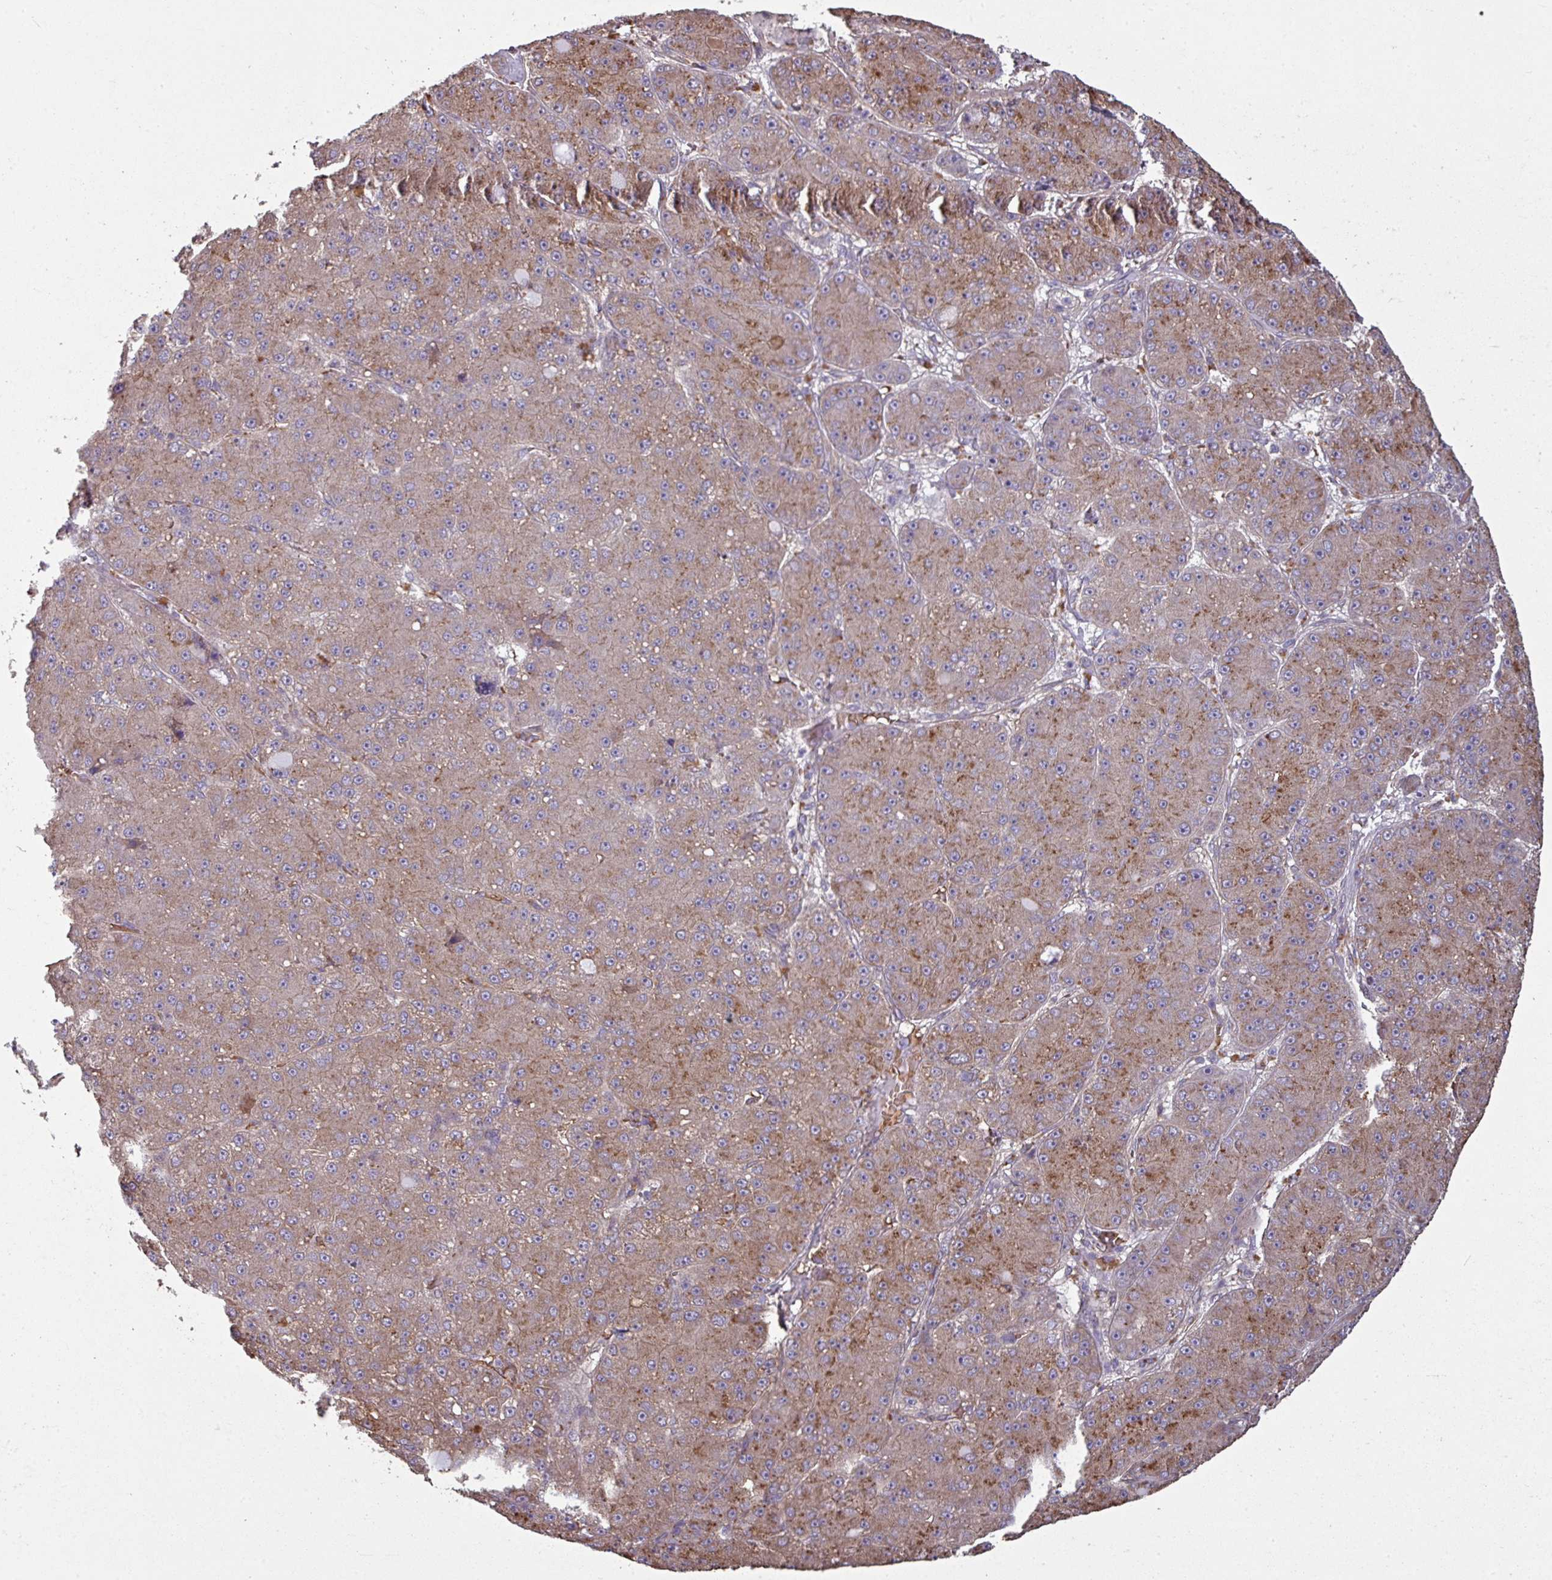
{"staining": {"intensity": "moderate", "quantity": "25%-75%", "location": "cytoplasmic/membranous"}, "tissue": "liver cancer", "cell_type": "Tumor cells", "image_type": "cancer", "snomed": [{"axis": "morphology", "description": "Carcinoma, Hepatocellular, NOS"}, {"axis": "topography", "description": "Liver"}], "caption": "Human liver cancer stained with a protein marker shows moderate staining in tumor cells.", "gene": "NHSL2", "patient": {"sex": "male", "age": 67}}